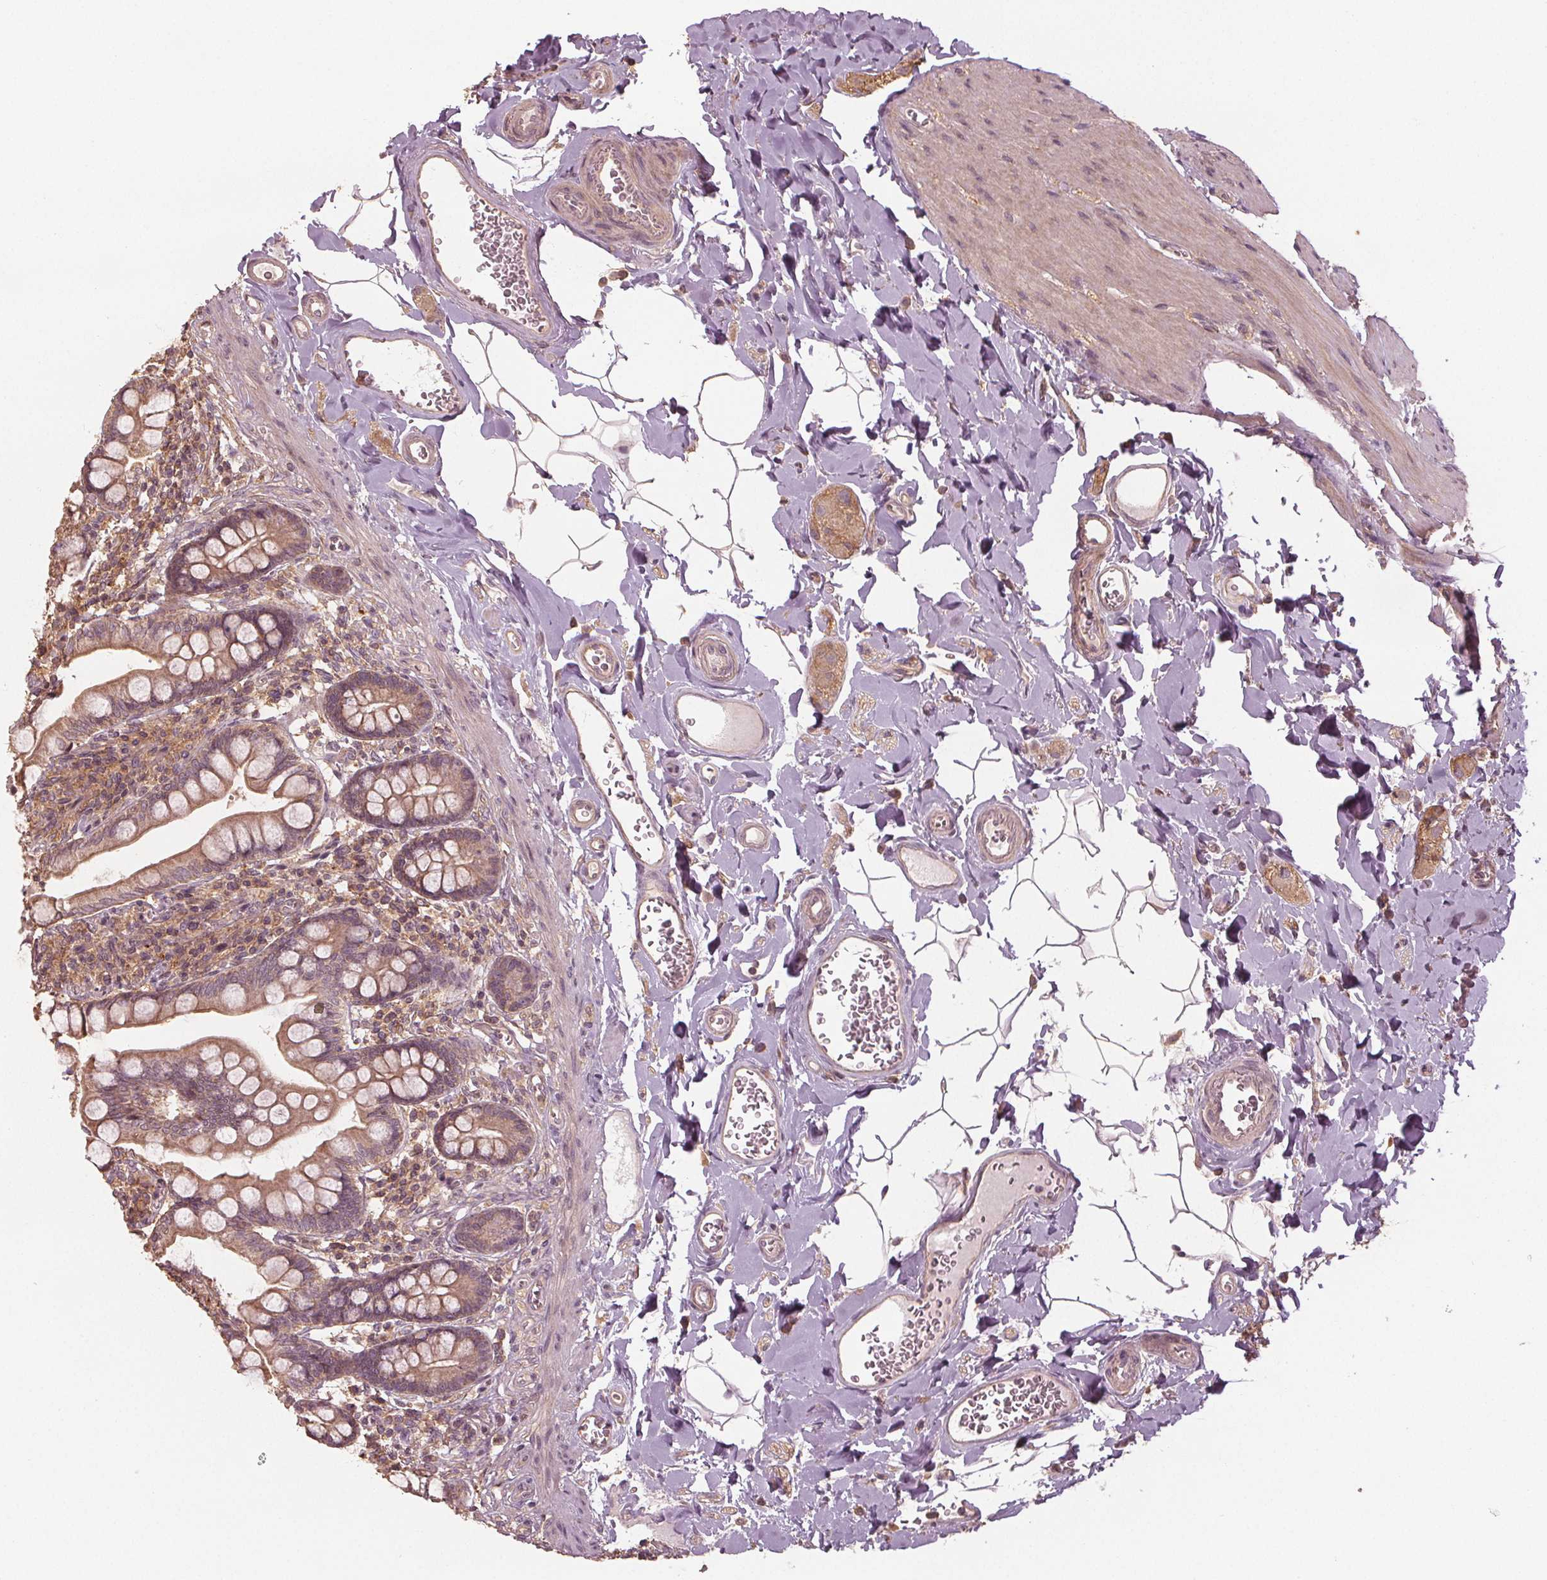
{"staining": {"intensity": "moderate", "quantity": ">75%", "location": "cytoplasmic/membranous"}, "tissue": "small intestine", "cell_type": "Glandular cells", "image_type": "normal", "snomed": [{"axis": "morphology", "description": "Normal tissue, NOS"}, {"axis": "topography", "description": "Small intestine"}], "caption": "Glandular cells reveal moderate cytoplasmic/membranous positivity in about >75% of cells in benign small intestine. (Stains: DAB (3,3'-diaminobenzidine) in brown, nuclei in blue, Microscopy: brightfield microscopy at high magnification).", "gene": "GNB2", "patient": {"sex": "female", "age": 56}}